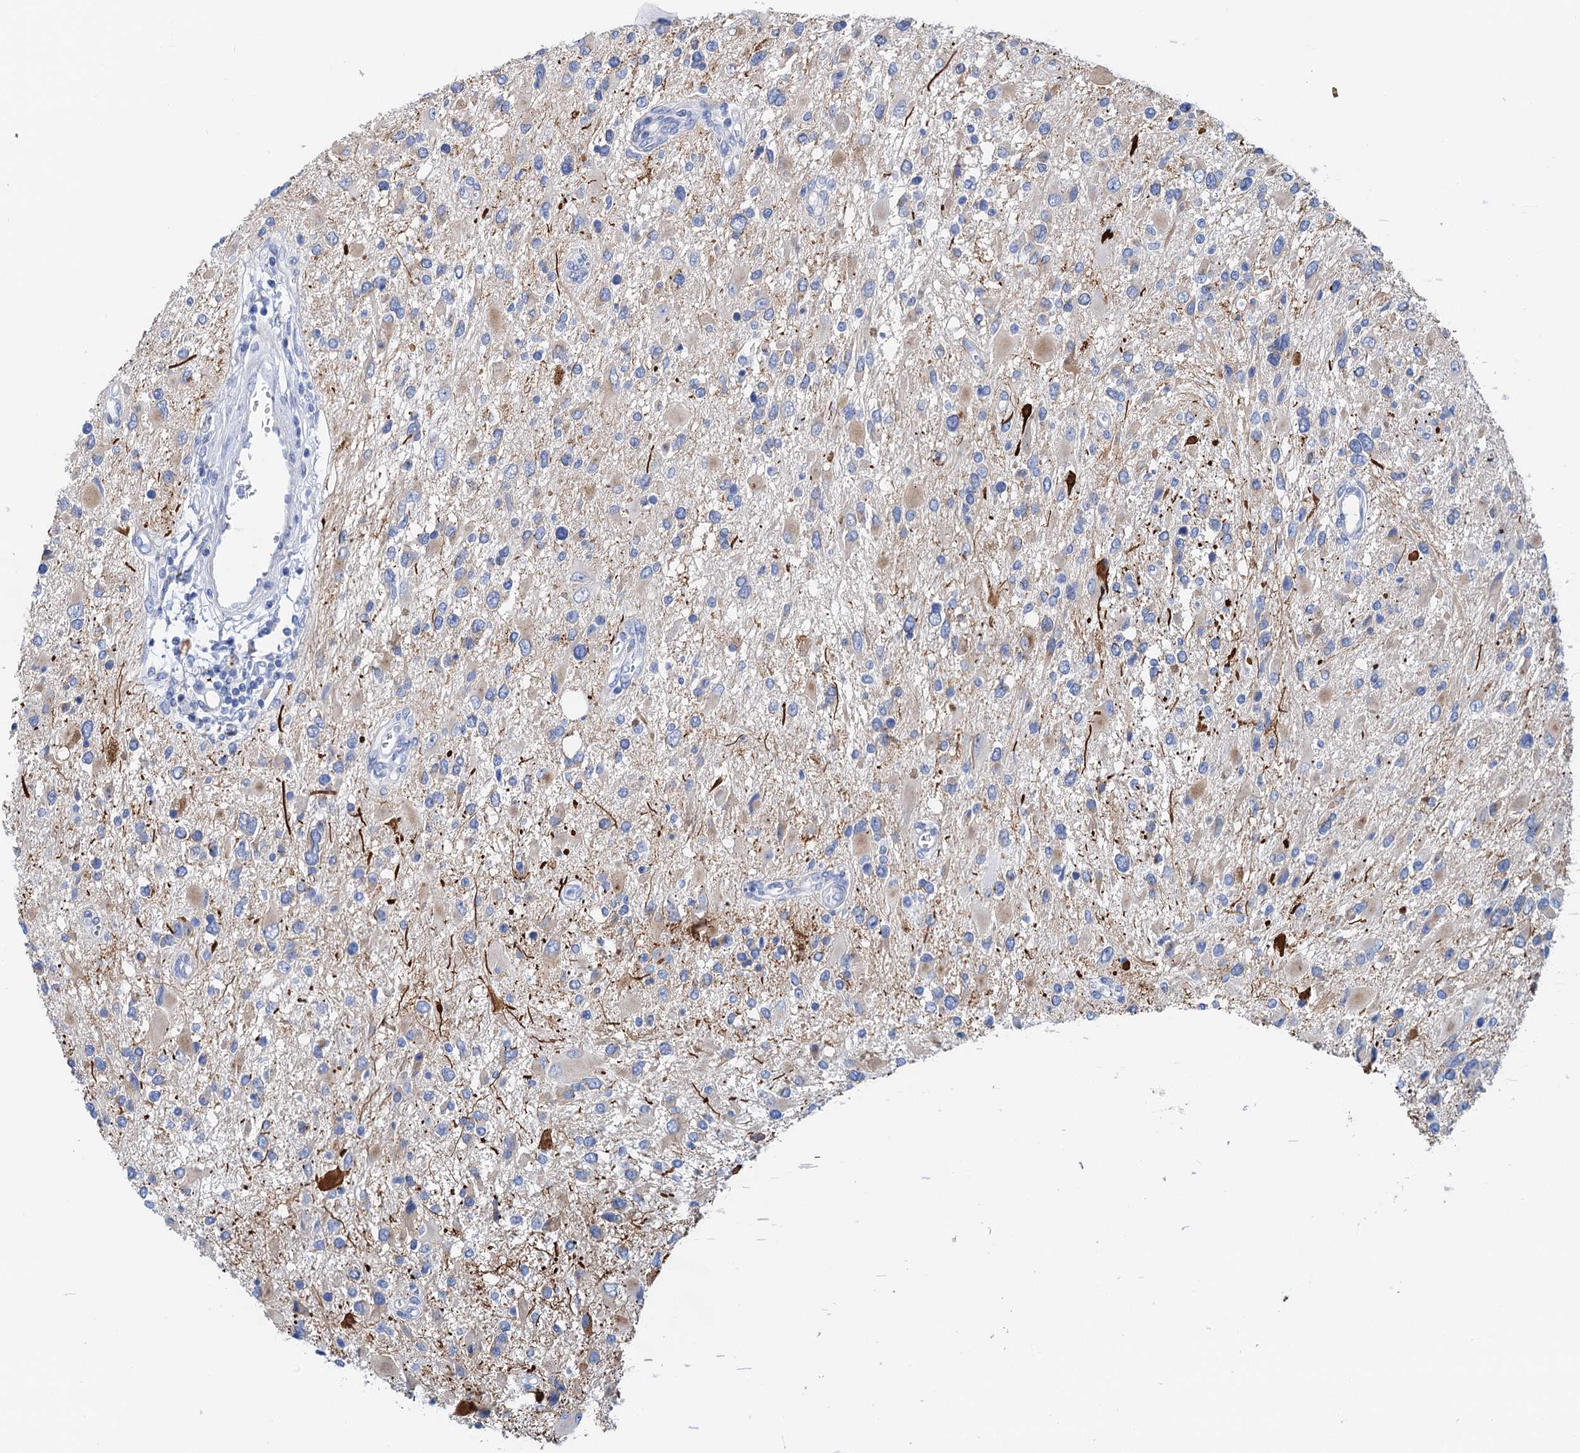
{"staining": {"intensity": "weak", "quantity": "<25%", "location": "cytoplasmic/membranous"}, "tissue": "glioma", "cell_type": "Tumor cells", "image_type": "cancer", "snomed": [{"axis": "morphology", "description": "Glioma, malignant, High grade"}, {"axis": "topography", "description": "Brain"}], "caption": "Immunohistochemical staining of human glioma demonstrates no significant expression in tumor cells.", "gene": "NLRP10", "patient": {"sex": "male", "age": 53}}